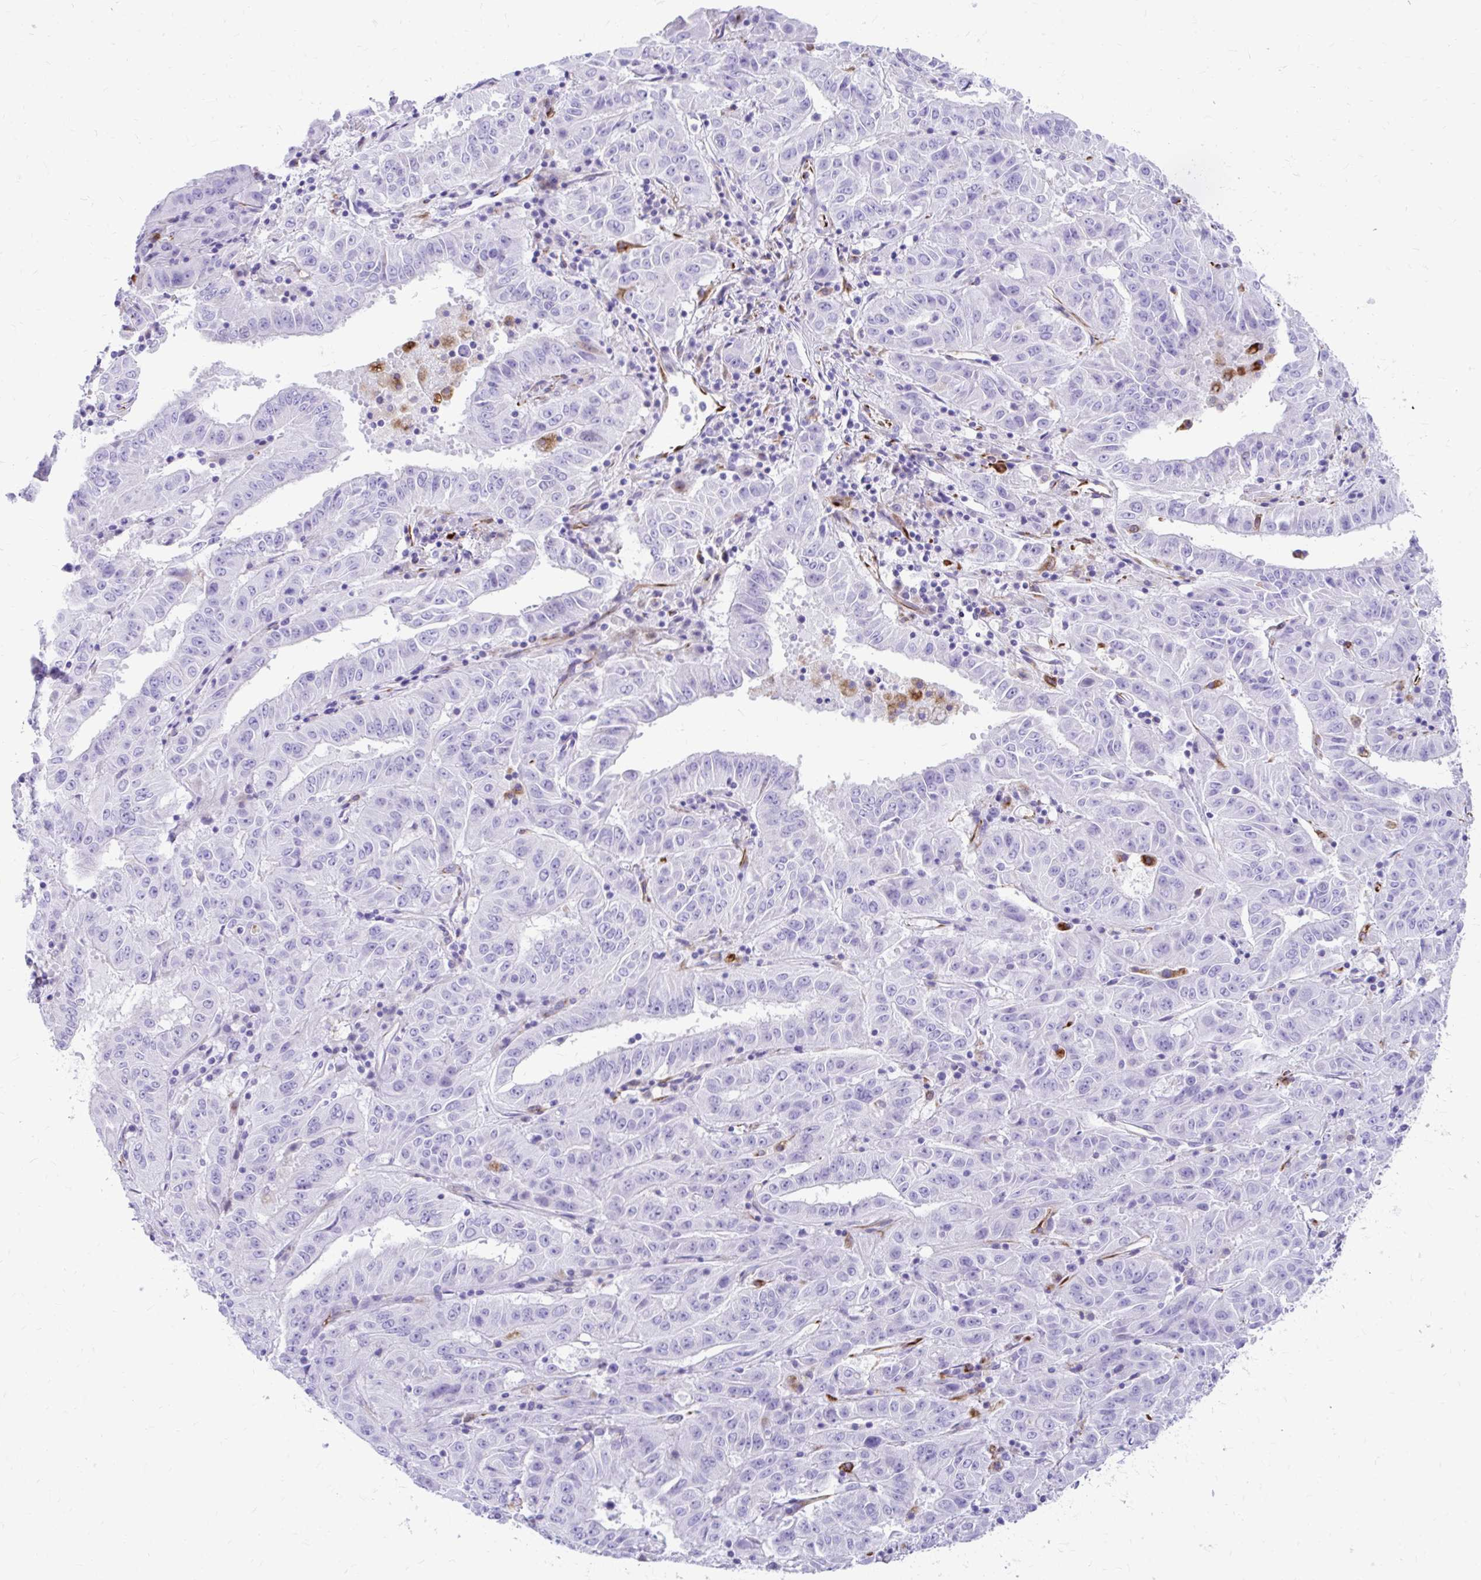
{"staining": {"intensity": "negative", "quantity": "none", "location": "none"}, "tissue": "pancreatic cancer", "cell_type": "Tumor cells", "image_type": "cancer", "snomed": [{"axis": "morphology", "description": "Adenocarcinoma, NOS"}, {"axis": "topography", "description": "Pancreas"}], "caption": "This micrograph is of pancreatic cancer (adenocarcinoma) stained with IHC to label a protein in brown with the nuclei are counter-stained blue. There is no positivity in tumor cells.", "gene": "ZNF699", "patient": {"sex": "male", "age": 63}}